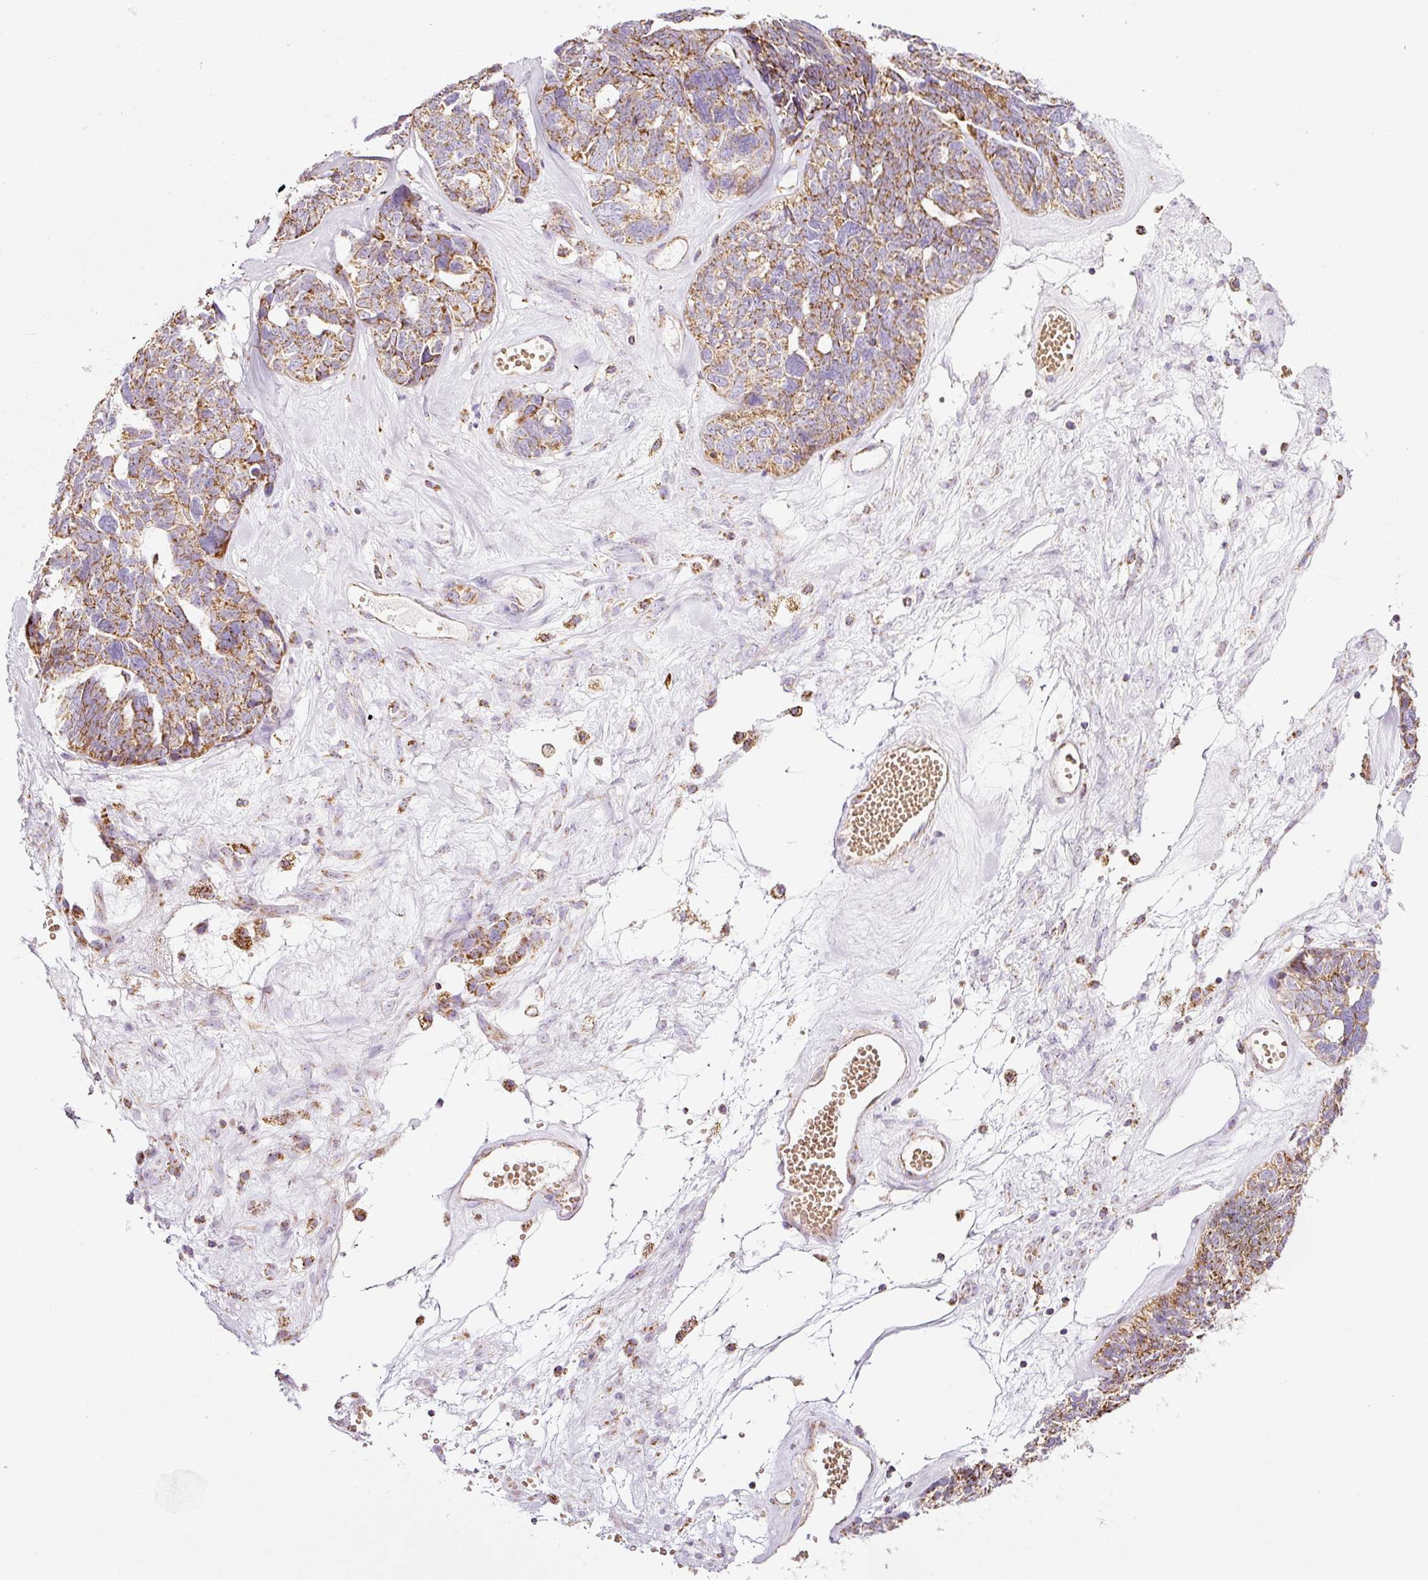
{"staining": {"intensity": "moderate", "quantity": ">75%", "location": "cytoplasmic/membranous"}, "tissue": "ovarian cancer", "cell_type": "Tumor cells", "image_type": "cancer", "snomed": [{"axis": "morphology", "description": "Cystadenocarcinoma, serous, NOS"}, {"axis": "topography", "description": "Ovary"}], "caption": "Protein expression analysis of ovarian serous cystadenocarcinoma shows moderate cytoplasmic/membranous expression in about >75% of tumor cells.", "gene": "SDHA", "patient": {"sex": "female", "age": 79}}